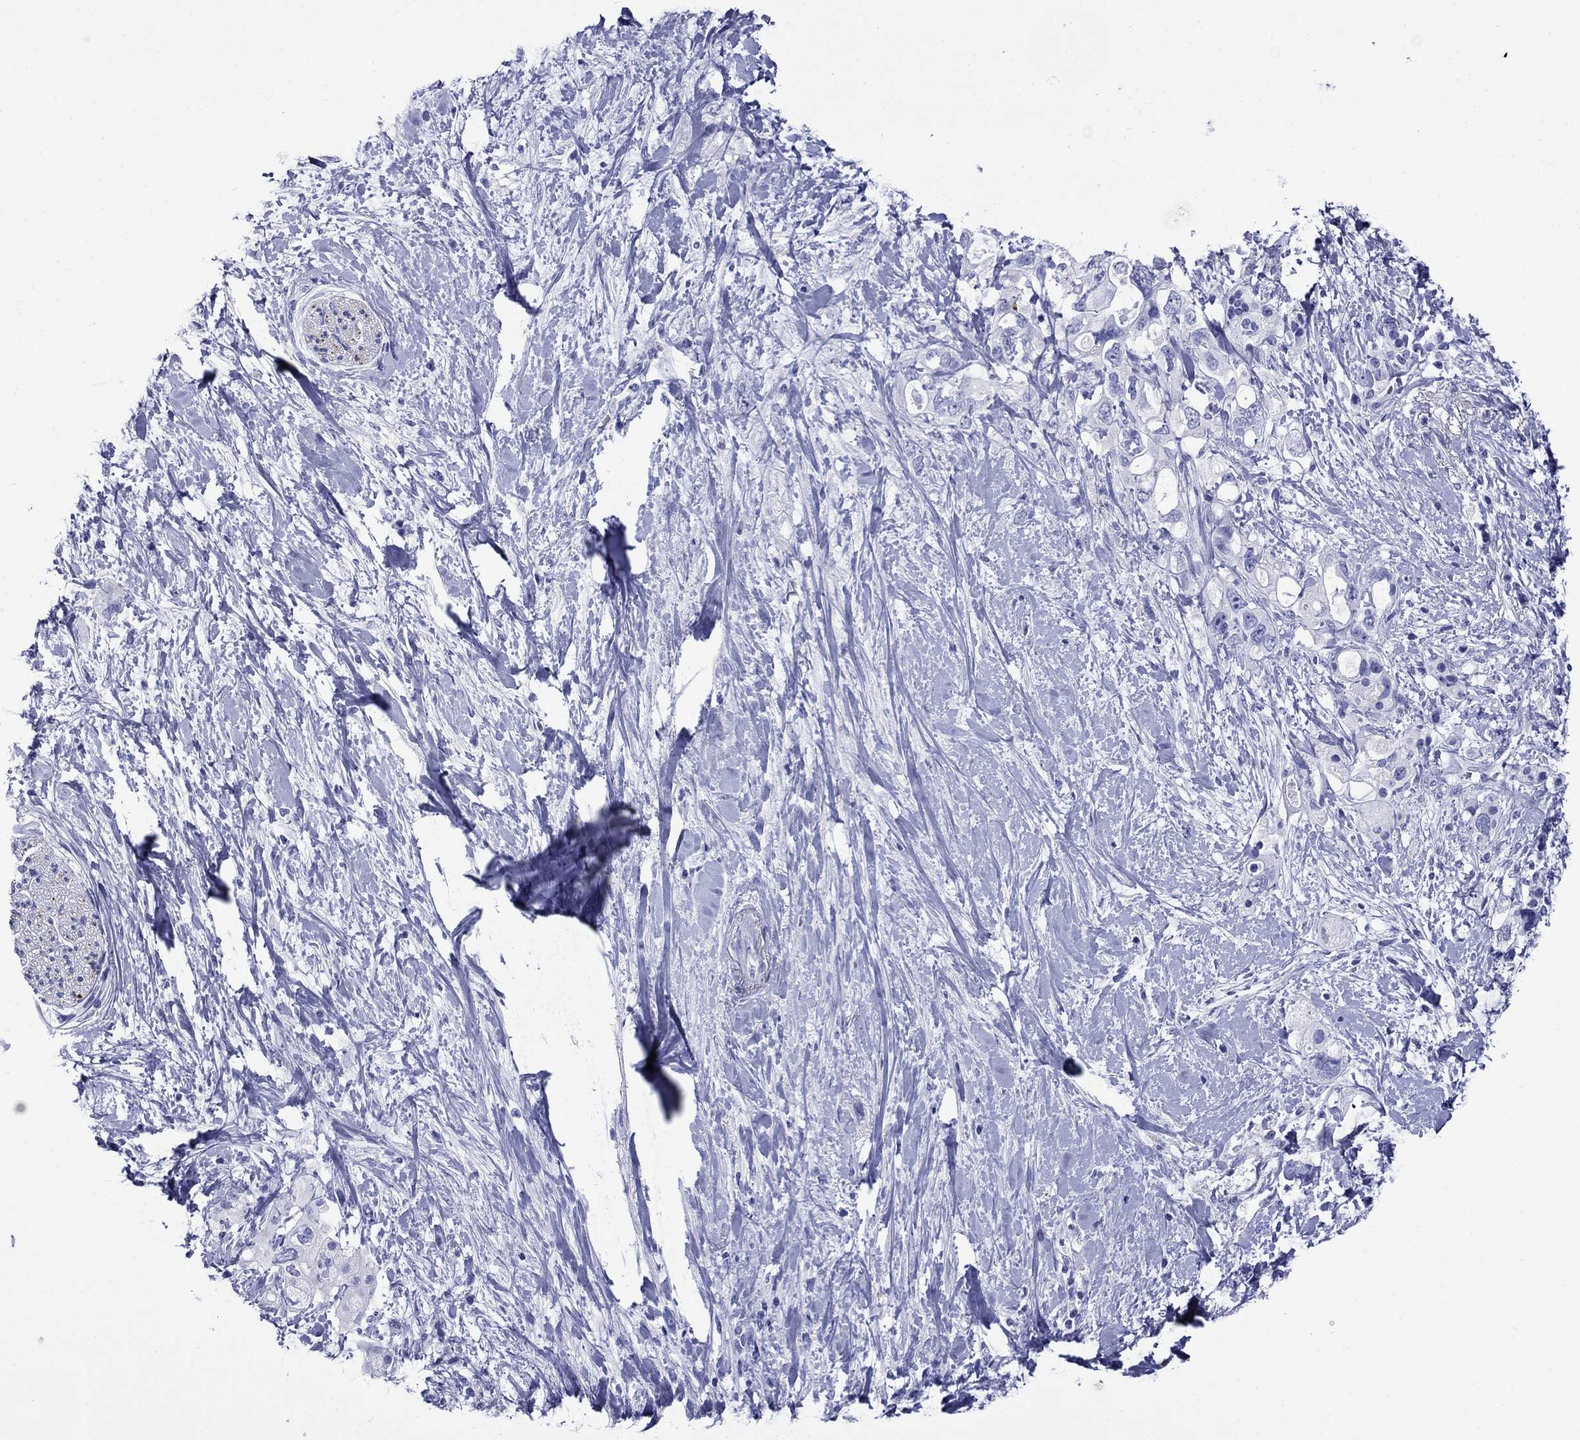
{"staining": {"intensity": "negative", "quantity": "none", "location": "none"}, "tissue": "pancreatic cancer", "cell_type": "Tumor cells", "image_type": "cancer", "snomed": [{"axis": "morphology", "description": "Adenocarcinoma, NOS"}, {"axis": "topography", "description": "Pancreas"}], "caption": "Tumor cells show no significant expression in pancreatic adenocarcinoma.", "gene": "ROM1", "patient": {"sex": "female", "age": 56}}